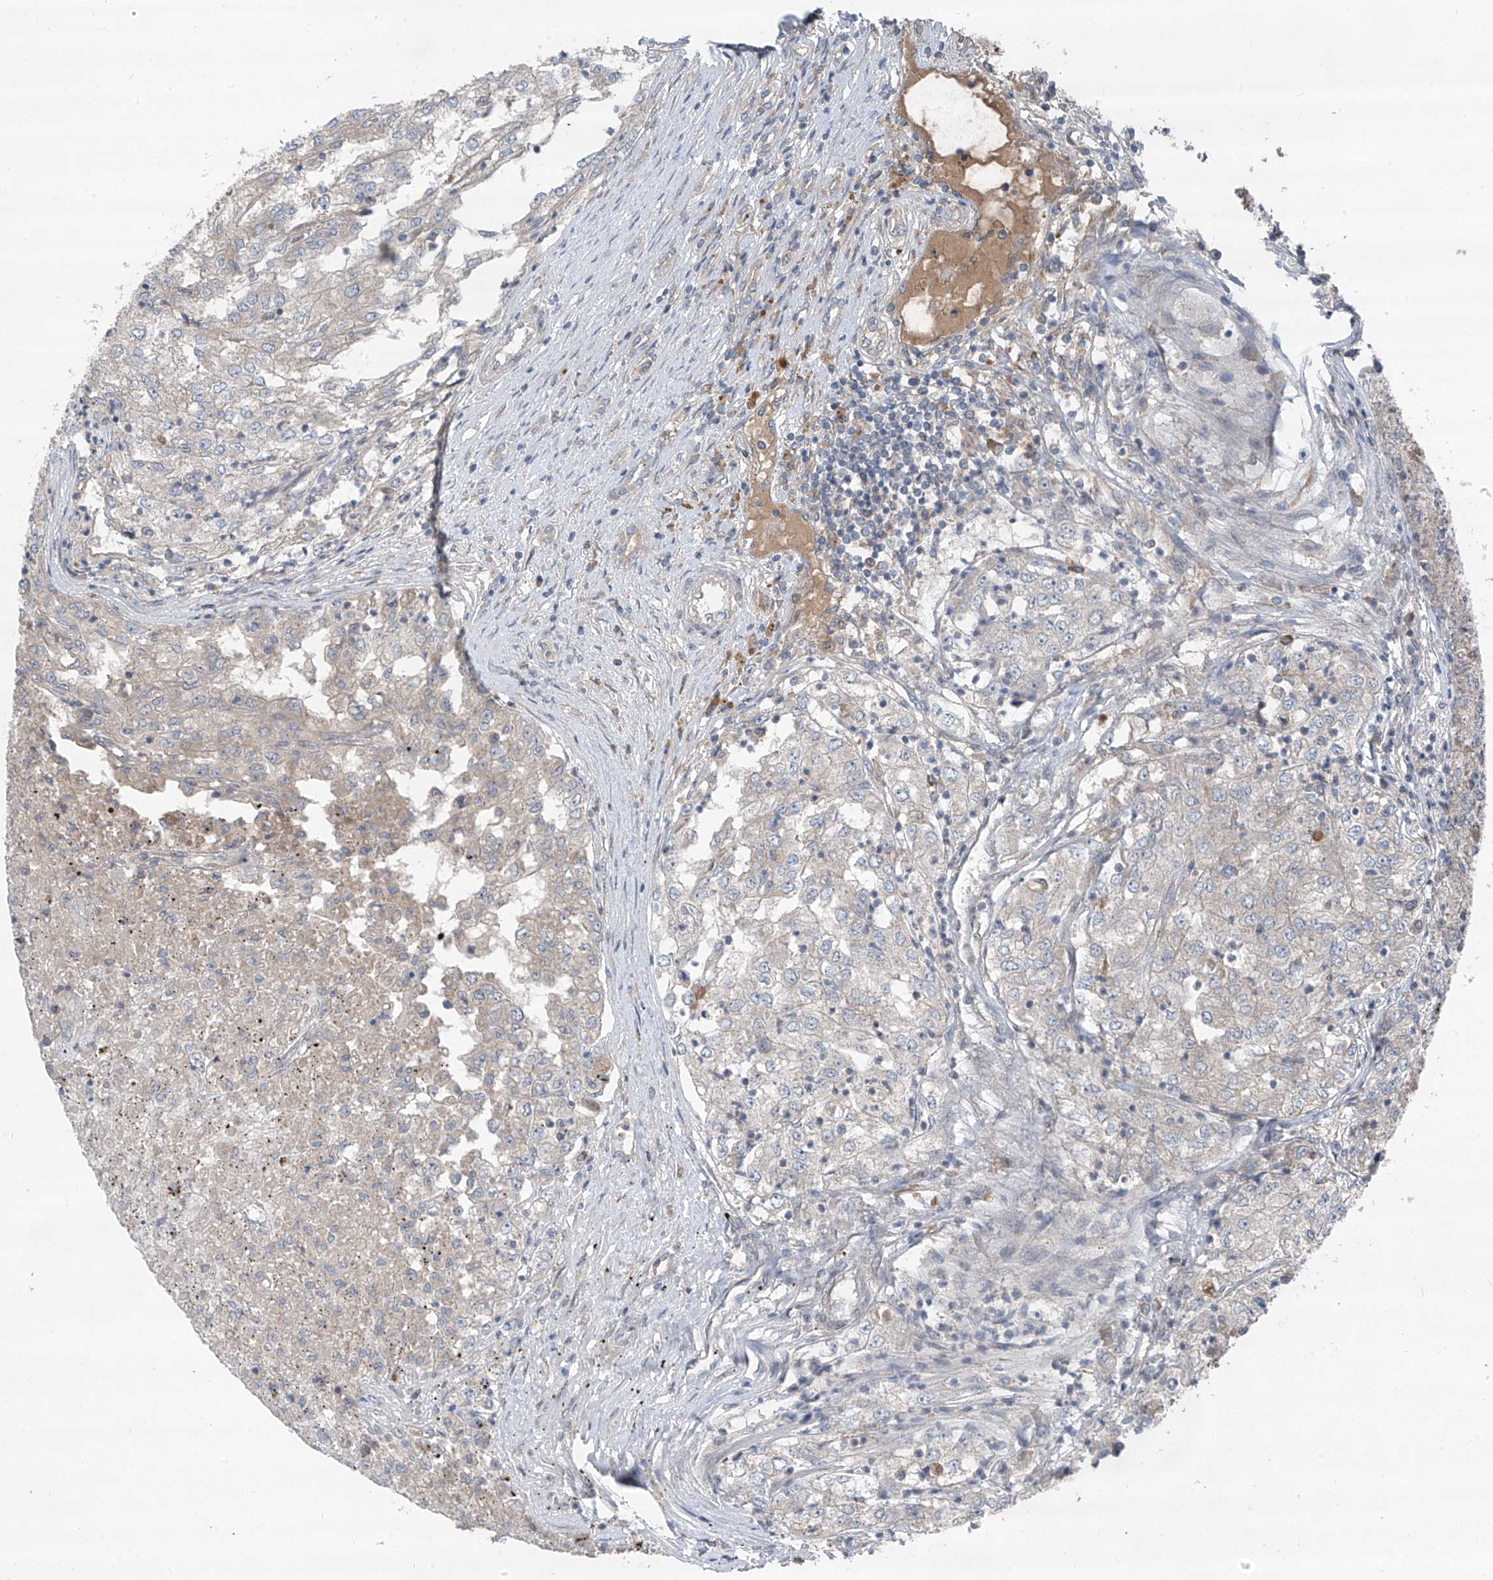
{"staining": {"intensity": "negative", "quantity": "none", "location": "none"}, "tissue": "renal cancer", "cell_type": "Tumor cells", "image_type": "cancer", "snomed": [{"axis": "morphology", "description": "Adenocarcinoma, NOS"}, {"axis": "topography", "description": "Kidney"}], "caption": "The photomicrograph displays no significant expression in tumor cells of adenocarcinoma (renal). The staining is performed using DAB (3,3'-diaminobenzidine) brown chromogen with nuclei counter-stained in using hematoxylin.", "gene": "FOXRED2", "patient": {"sex": "female", "age": 54}}